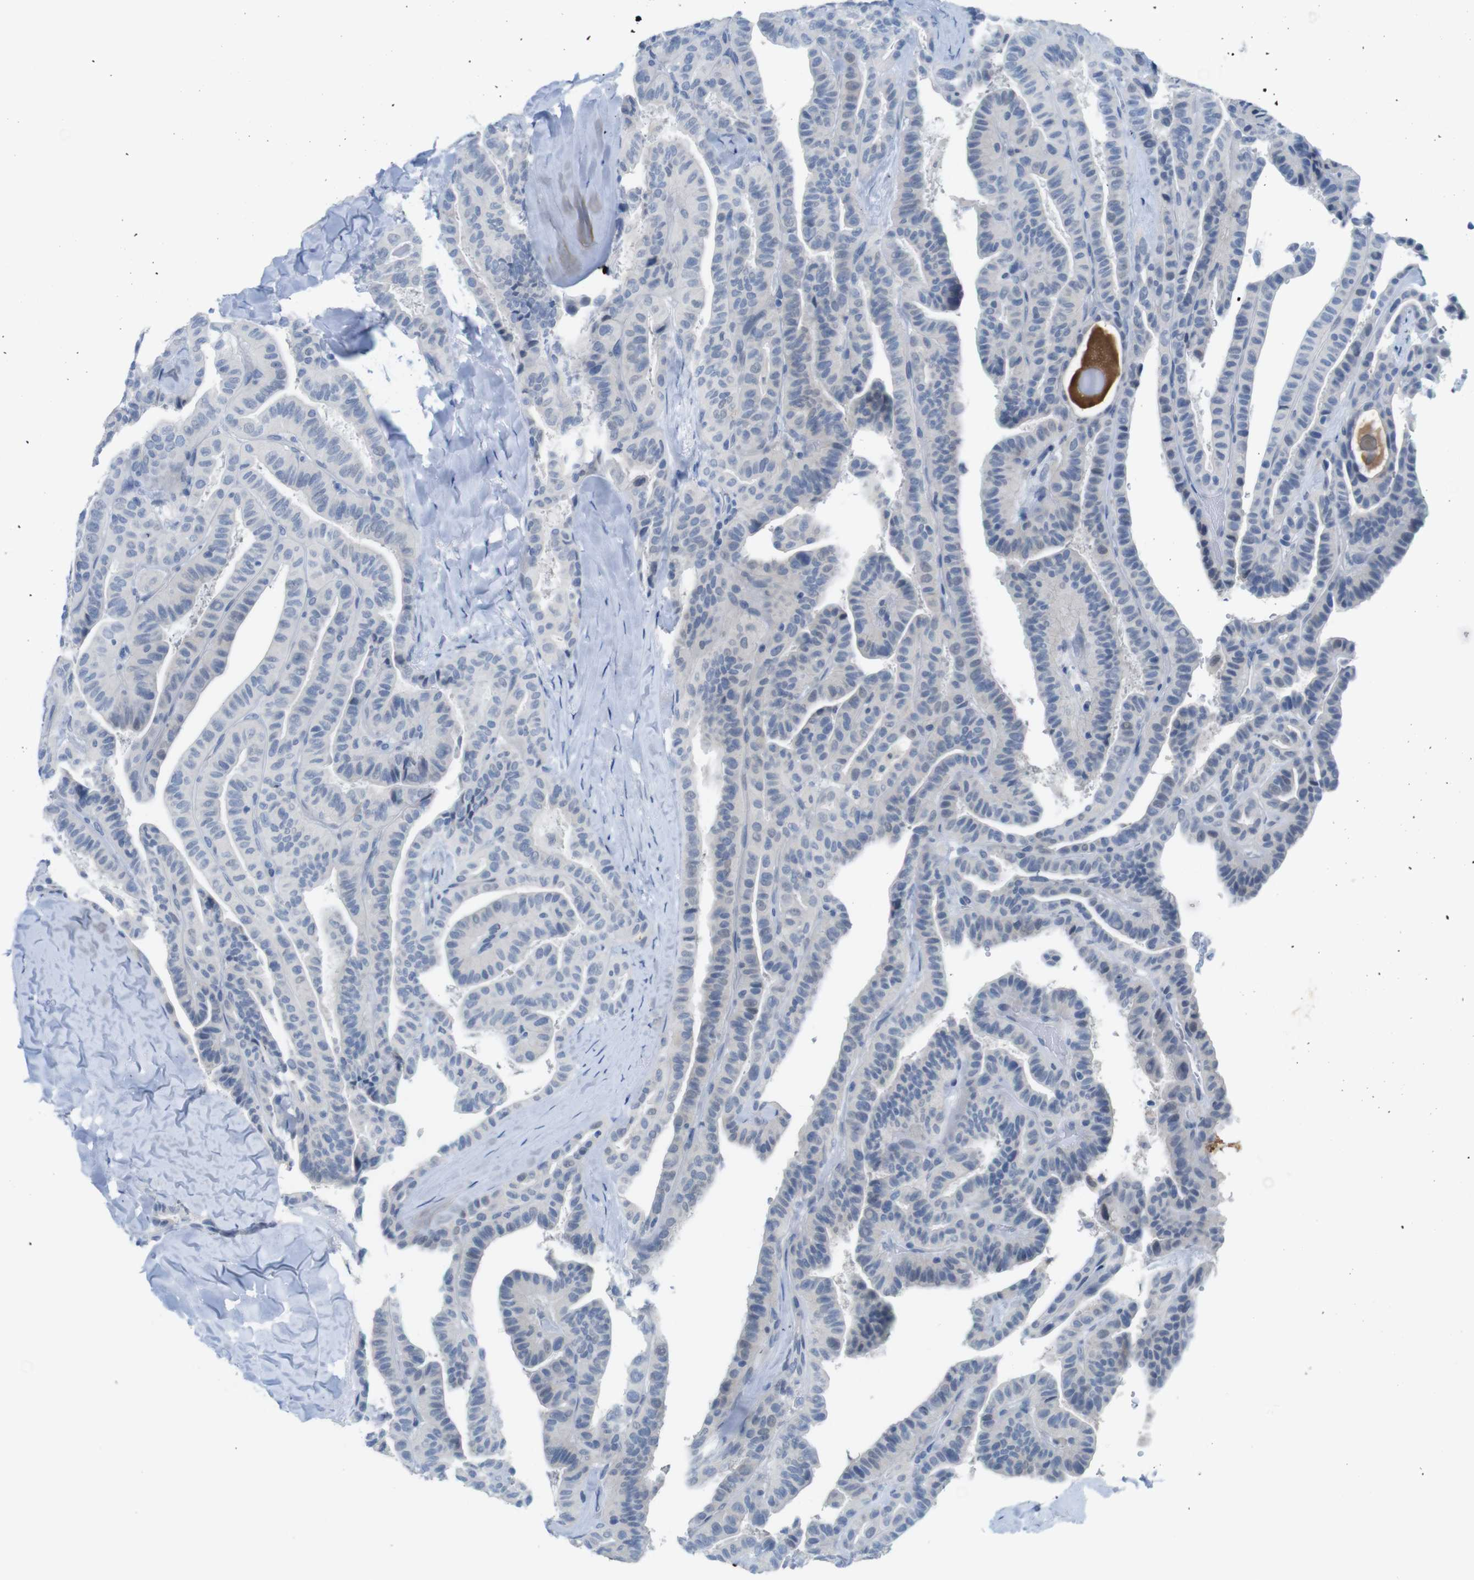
{"staining": {"intensity": "negative", "quantity": "none", "location": "none"}, "tissue": "thyroid cancer", "cell_type": "Tumor cells", "image_type": "cancer", "snomed": [{"axis": "morphology", "description": "Papillary adenocarcinoma, NOS"}, {"axis": "topography", "description": "Thyroid gland"}], "caption": "Immunohistochemical staining of thyroid cancer reveals no significant positivity in tumor cells.", "gene": "OPN1SW", "patient": {"sex": "male", "age": 77}}